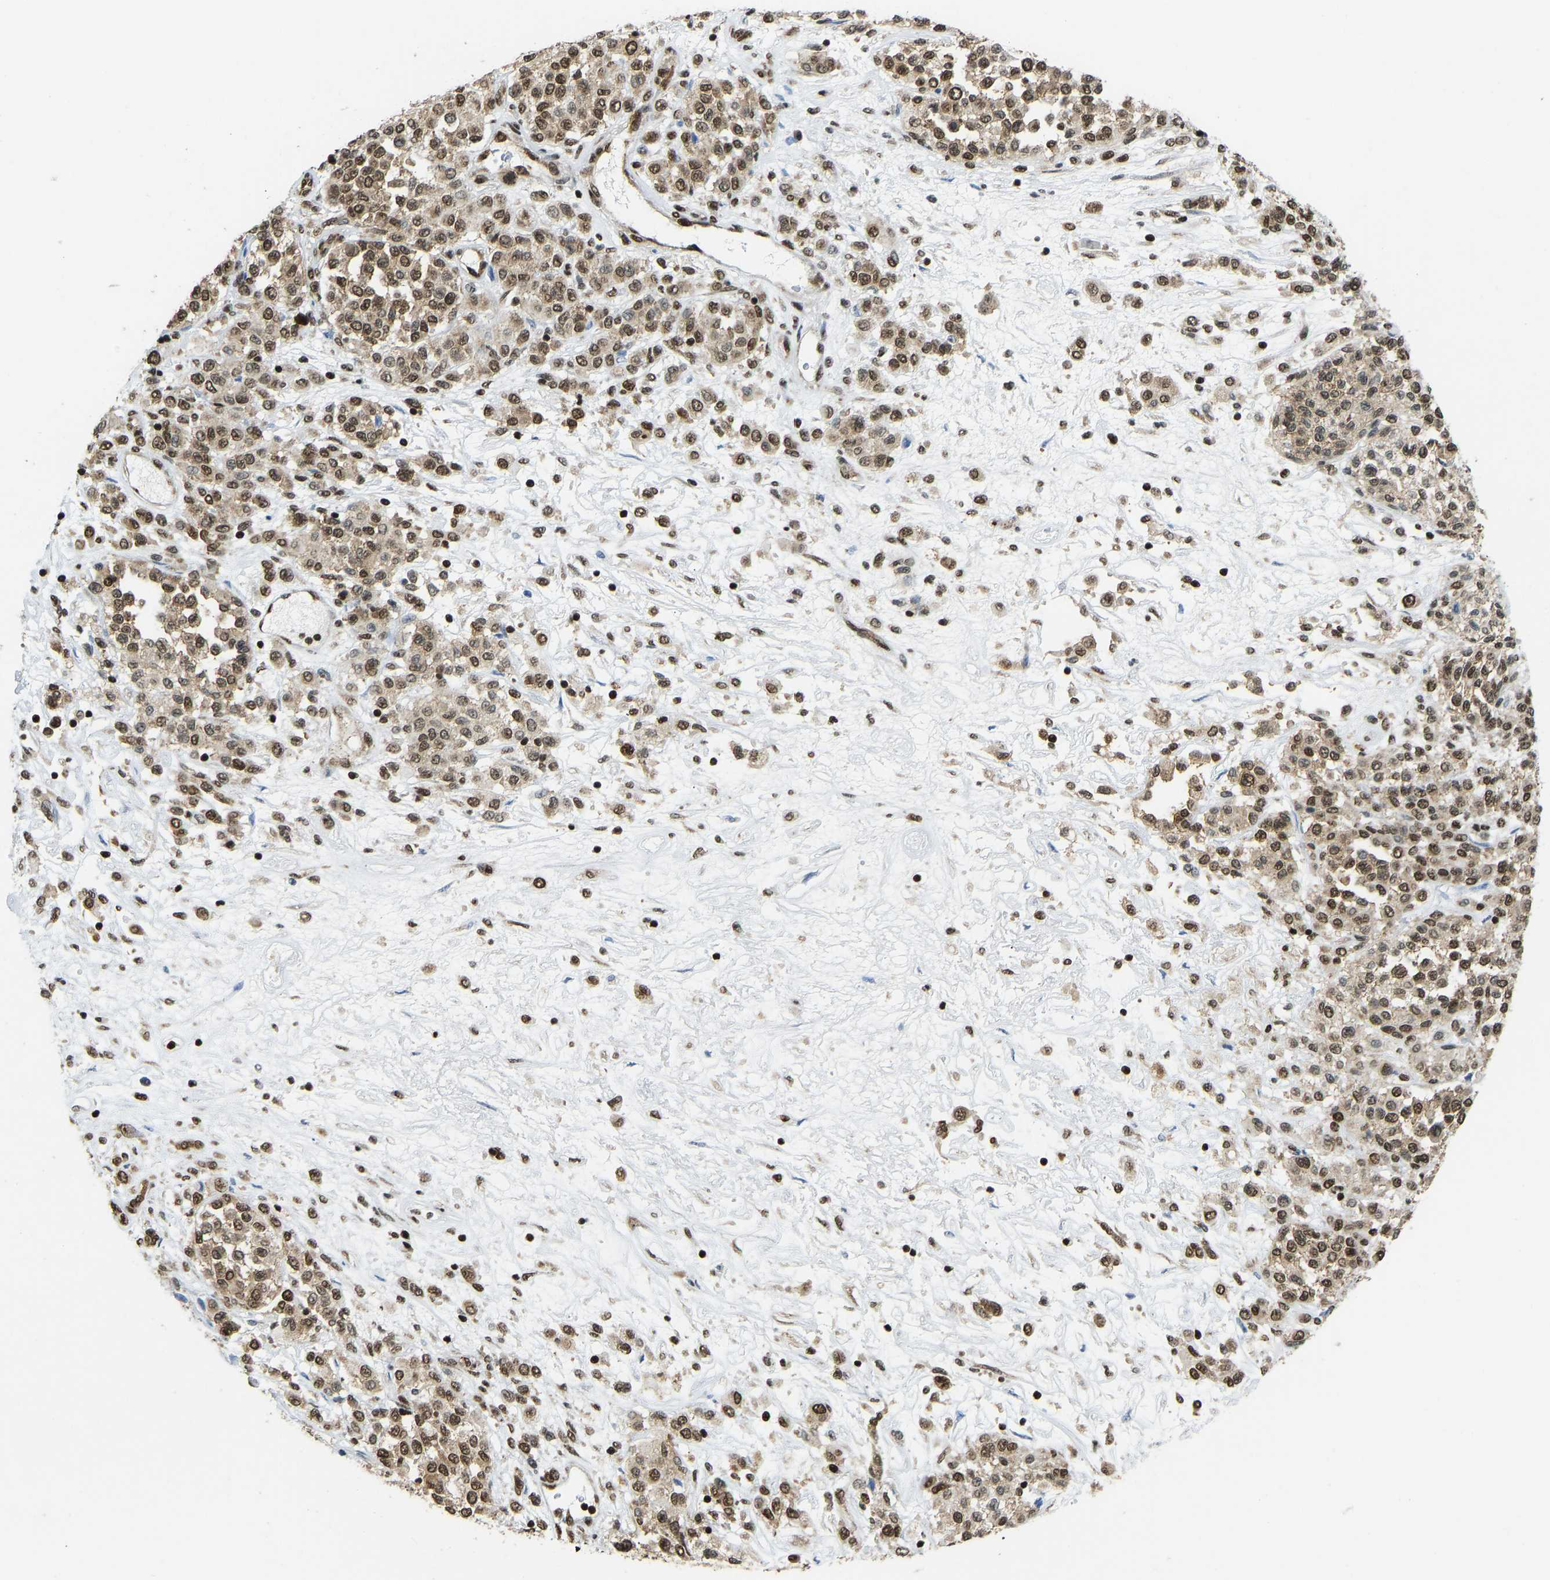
{"staining": {"intensity": "moderate", "quantity": ">75%", "location": "cytoplasmic/membranous,nuclear"}, "tissue": "melanoma", "cell_type": "Tumor cells", "image_type": "cancer", "snomed": [{"axis": "morphology", "description": "Malignant melanoma, Metastatic site"}, {"axis": "topography", "description": "Pancreas"}], "caption": "Human melanoma stained with a protein marker displays moderate staining in tumor cells.", "gene": "ZSCAN20", "patient": {"sex": "female", "age": 30}}